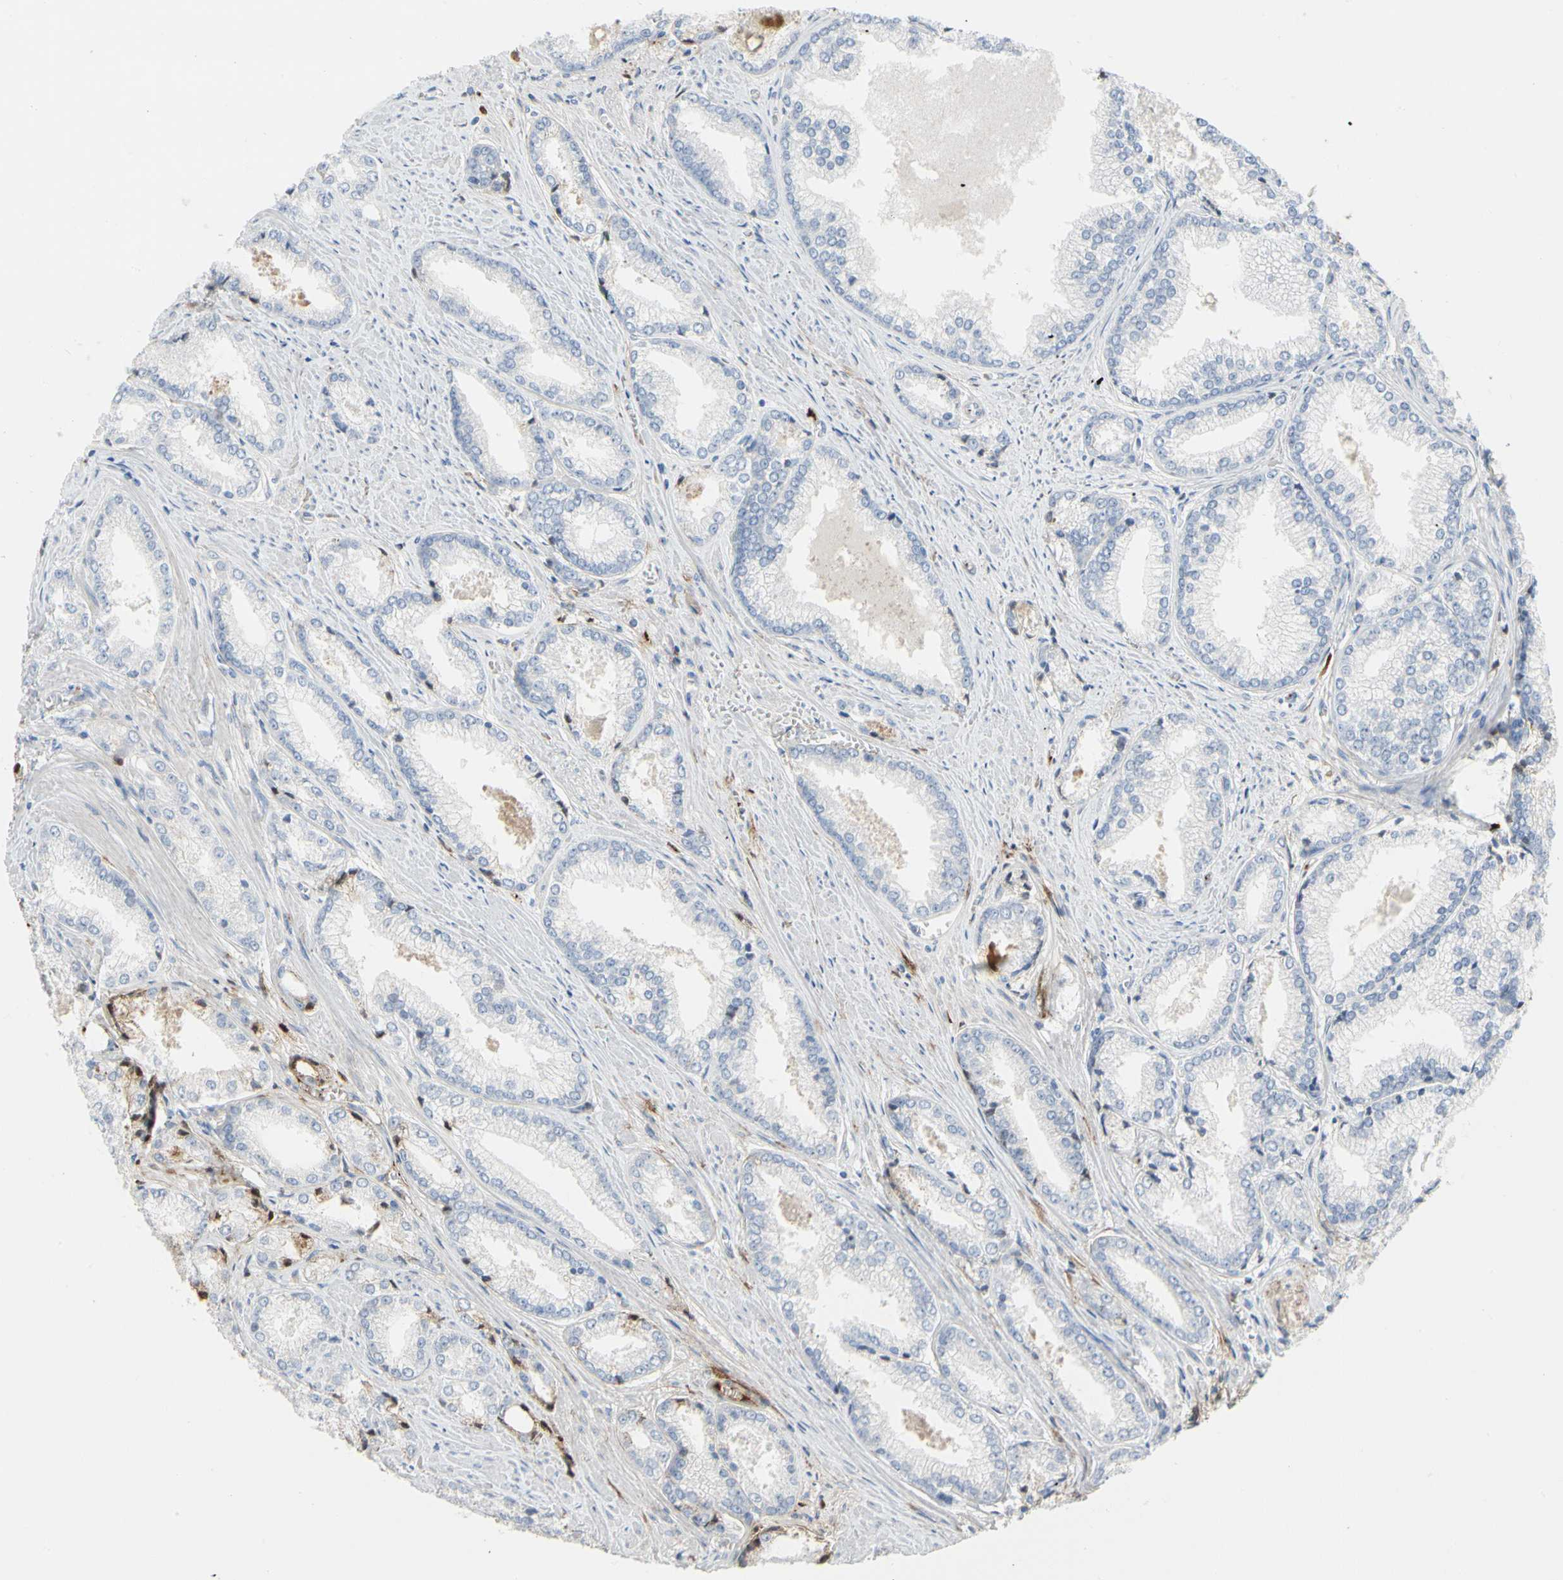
{"staining": {"intensity": "negative", "quantity": "none", "location": "none"}, "tissue": "prostate cancer", "cell_type": "Tumor cells", "image_type": "cancer", "snomed": [{"axis": "morphology", "description": "Adenocarcinoma, Low grade"}, {"axis": "topography", "description": "Prostate"}], "caption": "An immunohistochemistry (IHC) micrograph of prostate low-grade adenocarcinoma is shown. There is no staining in tumor cells of prostate low-grade adenocarcinoma.", "gene": "FGB", "patient": {"sex": "male", "age": 64}}